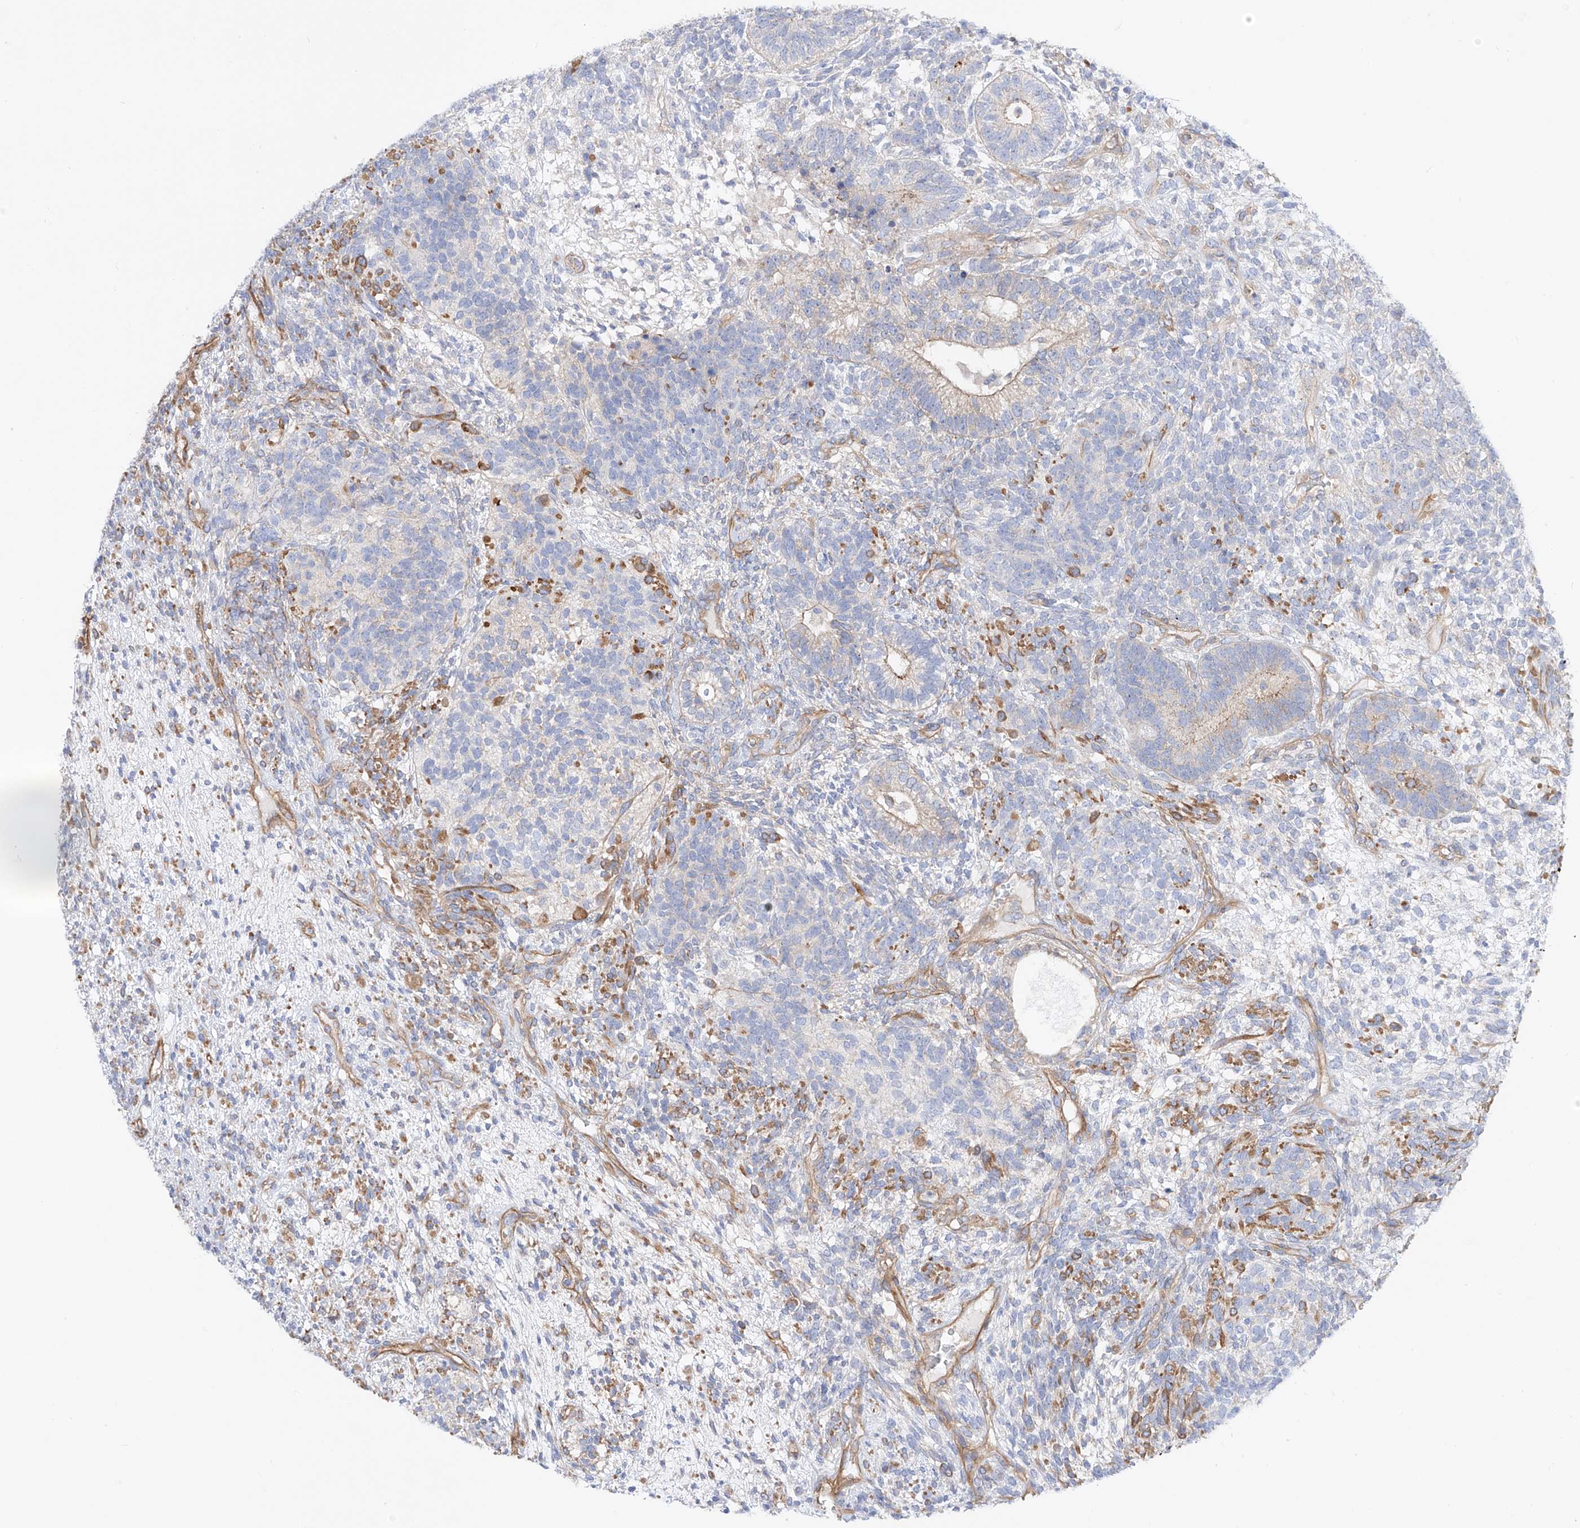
{"staining": {"intensity": "negative", "quantity": "none", "location": "none"}, "tissue": "testis cancer", "cell_type": "Tumor cells", "image_type": "cancer", "snomed": [{"axis": "morphology", "description": "Seminoma, NOS"}, {"axis": "morphology", "description": "Carcinoma, Embryonal, NOS"}, {"axis": "topography", "description": "Testis"}], "caption": "Testis cancer stained for a protein using immunohistochemistry (IHC) demonstrates no positivity tumor cells.", "gene": "LCA5", "patient": {"sex": "male", "age": 28}}